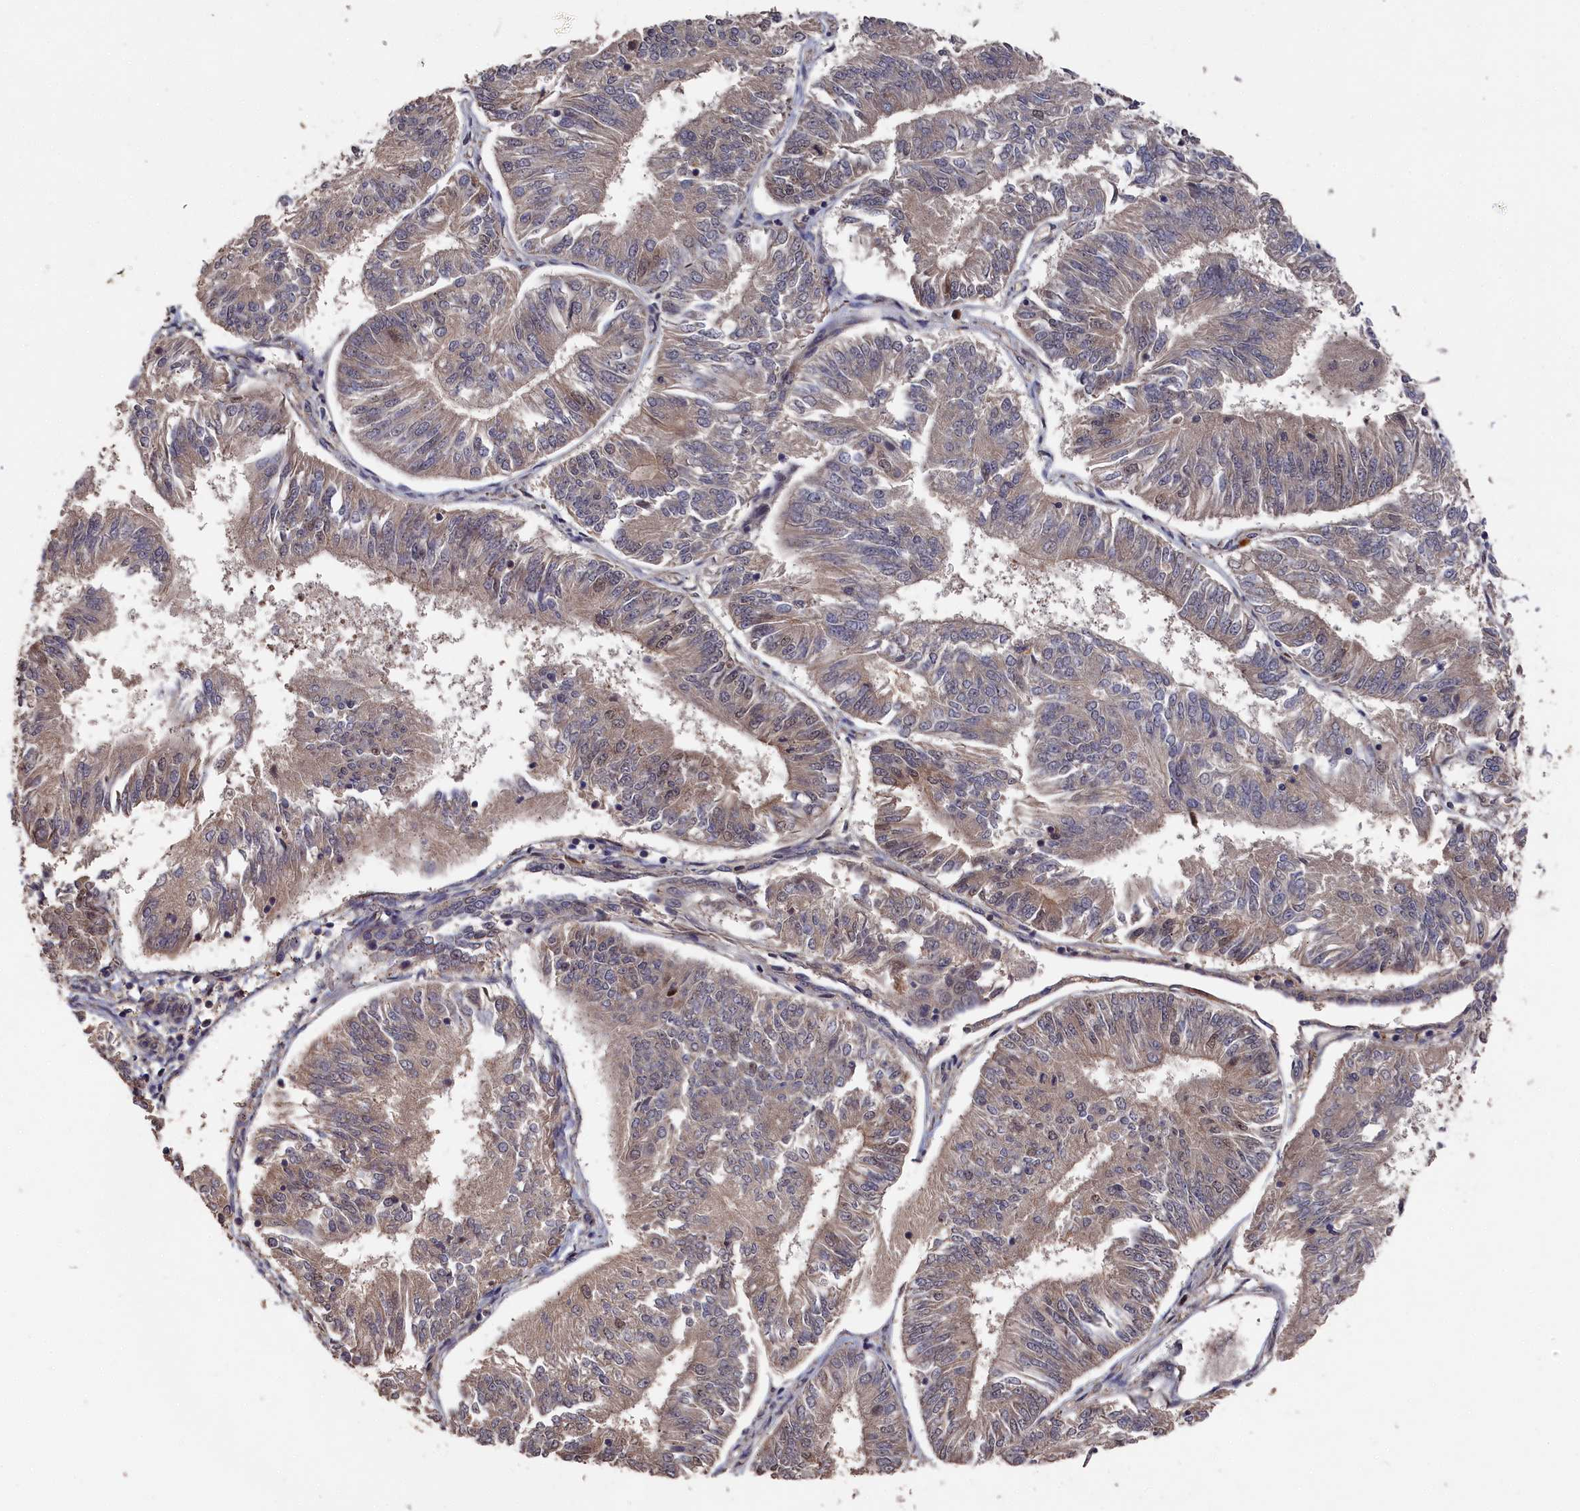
{"staining": {"intensity": "weak", "quantity": "25%-75%", "location": "cytoplasmic/membranous,nuclear"}, "tissue": "endometrial cancer", "cell_type": "Tumor cells", "image_type": "cancer", "snomed": [{"axis": "morphology", "description": "Adenocarcinoma, NOS"}, {"axis": "topography", "description": "Endometrium"}], "caption": "Immunohistochemical staining of endometrial cancer displays low levels of weak cytoplasmic/membranous and nuclear protein staining in approximately 25%-75% of tumor cells. Immunohistochemistry (ihc) stains the protein of interest in brown and the nuclei are stained blue.", "gene": "RMI2", "patient": {"sex": "female", "age": 58}}